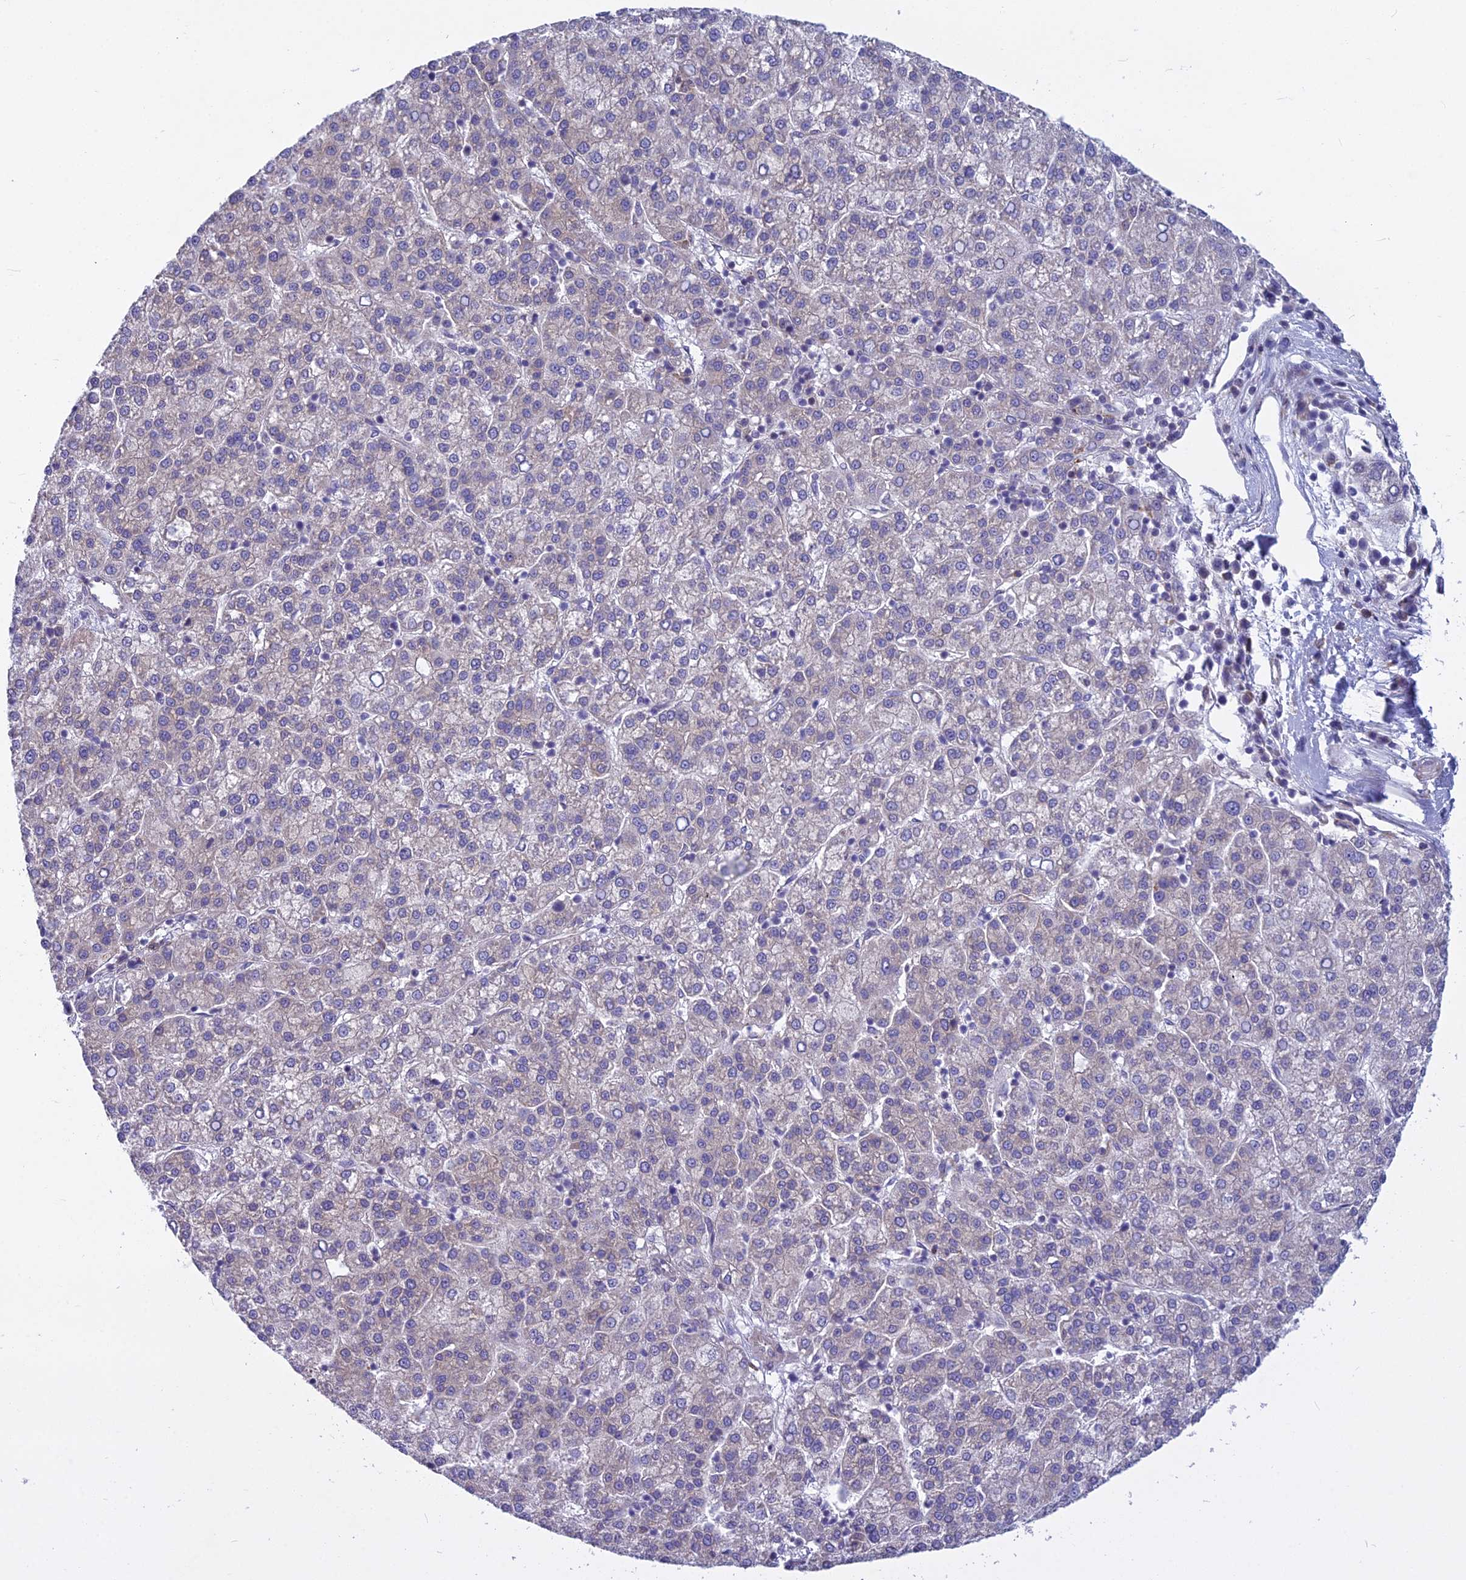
{"staining": {"intensity": "negative", "quantity": "none", "location": "none"}, "tissue": "liver cancer", "cell_type": "Tumor cells", "image_type": "cancer", "snomed": [{"axis": "morphology", "description": "Carcinoma, Hepatocellular, NOS"}, {"axis": "topography", "description": "Liver"}], "caption": "Immunohistochemical staining of hepatocellular carcinoma (liver) demonstrates no significant positivity in tumor cells.", "gene": "PCDHB14", "patient": {"sex": "female", "age": 58}}